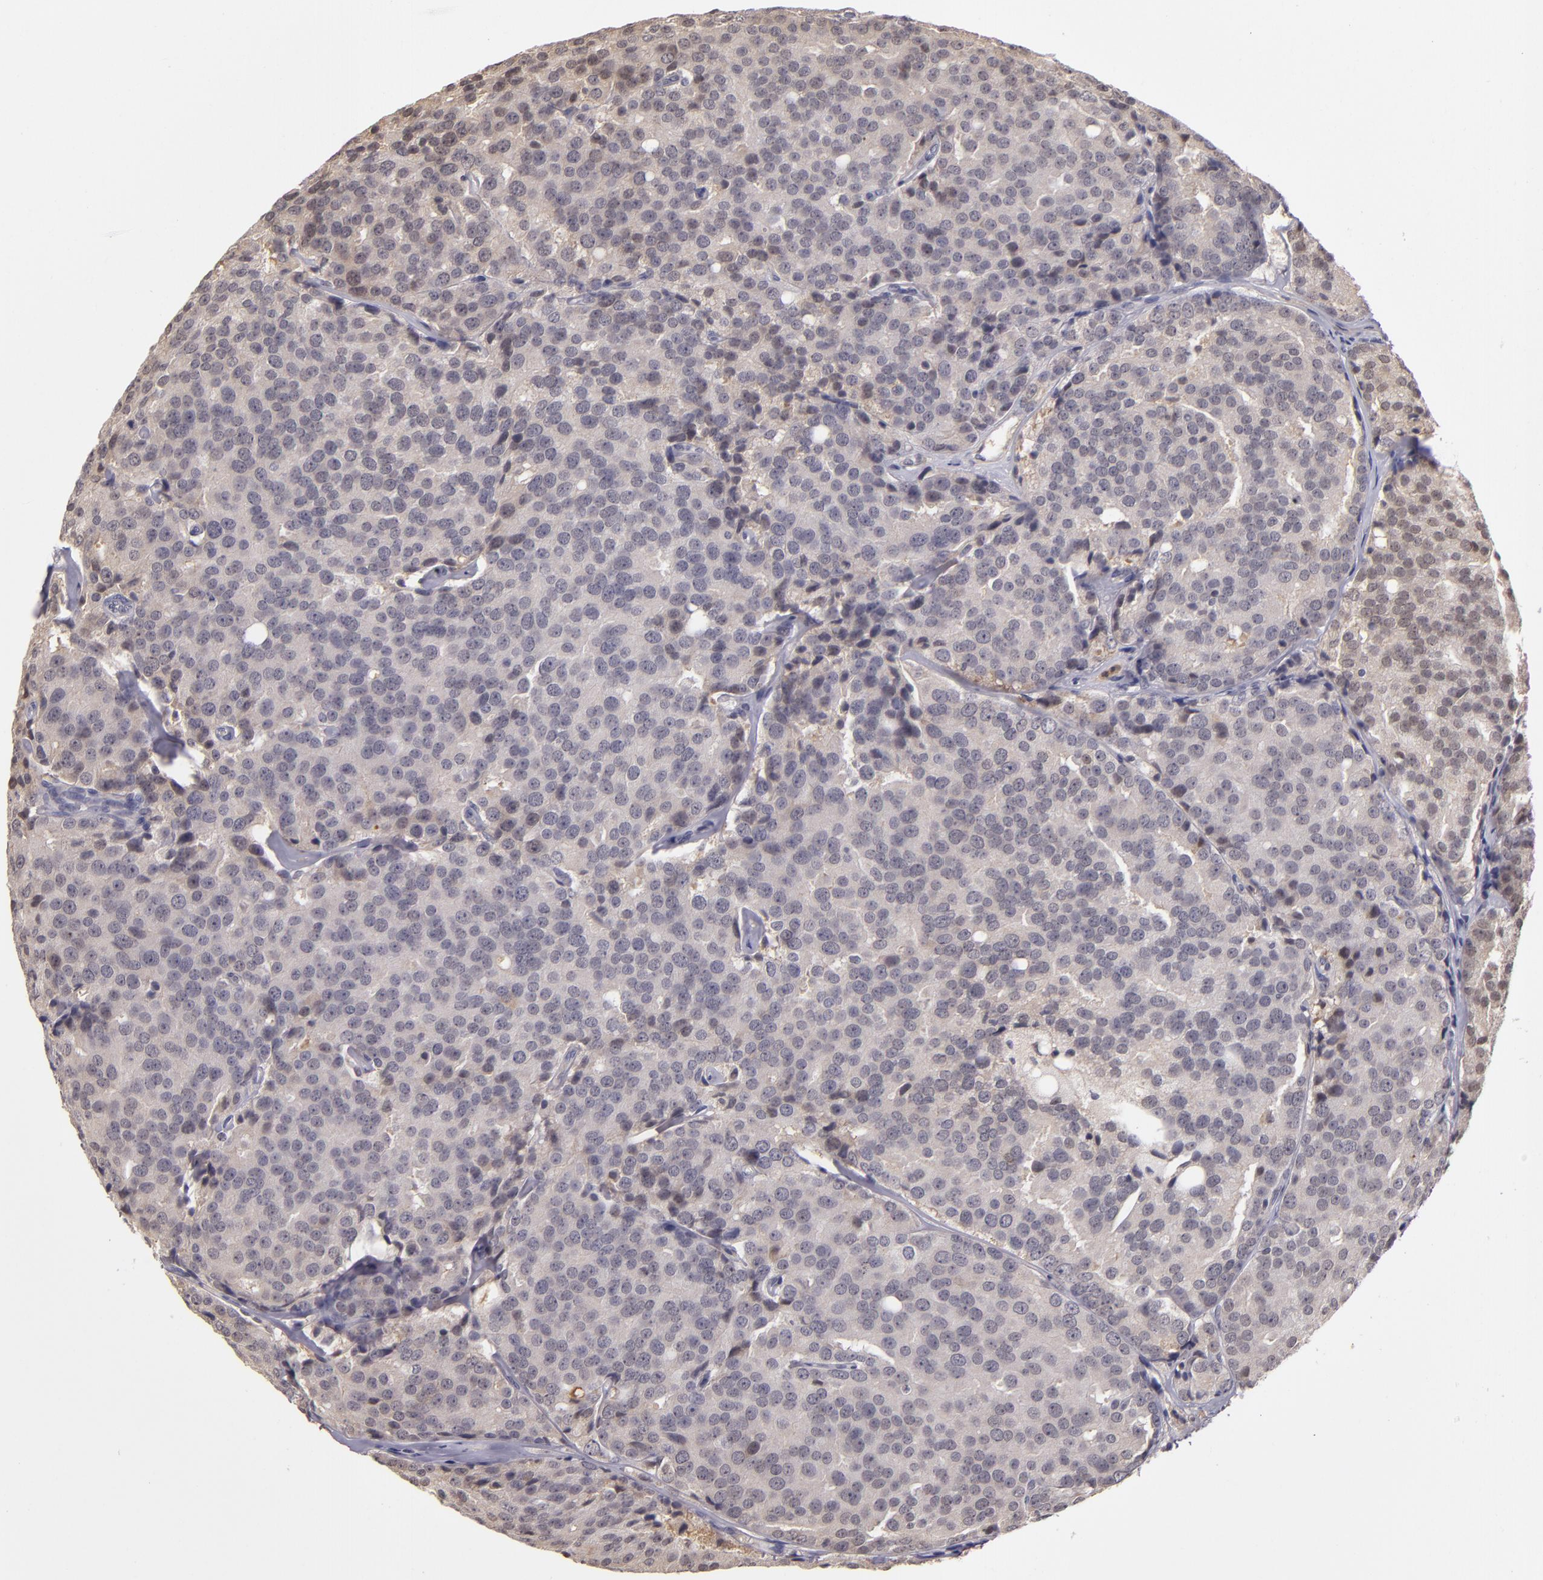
{"staining": {"intensity": "moderate", "quantity": ">75%", "location": "cytoplasmic/membranous"}, "tissue": "prostate cancer", "cell_type": "Tumor cells", "image_type": "cancer", "snomed": [{"axis": "morphology", "description": "Adenocarcinoma, High grade"}, {"axis": "topography", "description": "Prostate"}], "caption": "There is medium levels of moderate cytoplasmic/membranous expression in tumor cells of prostate cancer (high-grade adenocarcinoma), as demonstrated by immunohistochemical staining (brown color).", "gene": "LRG1", "patient": {"sex": "male", "age": 64}}